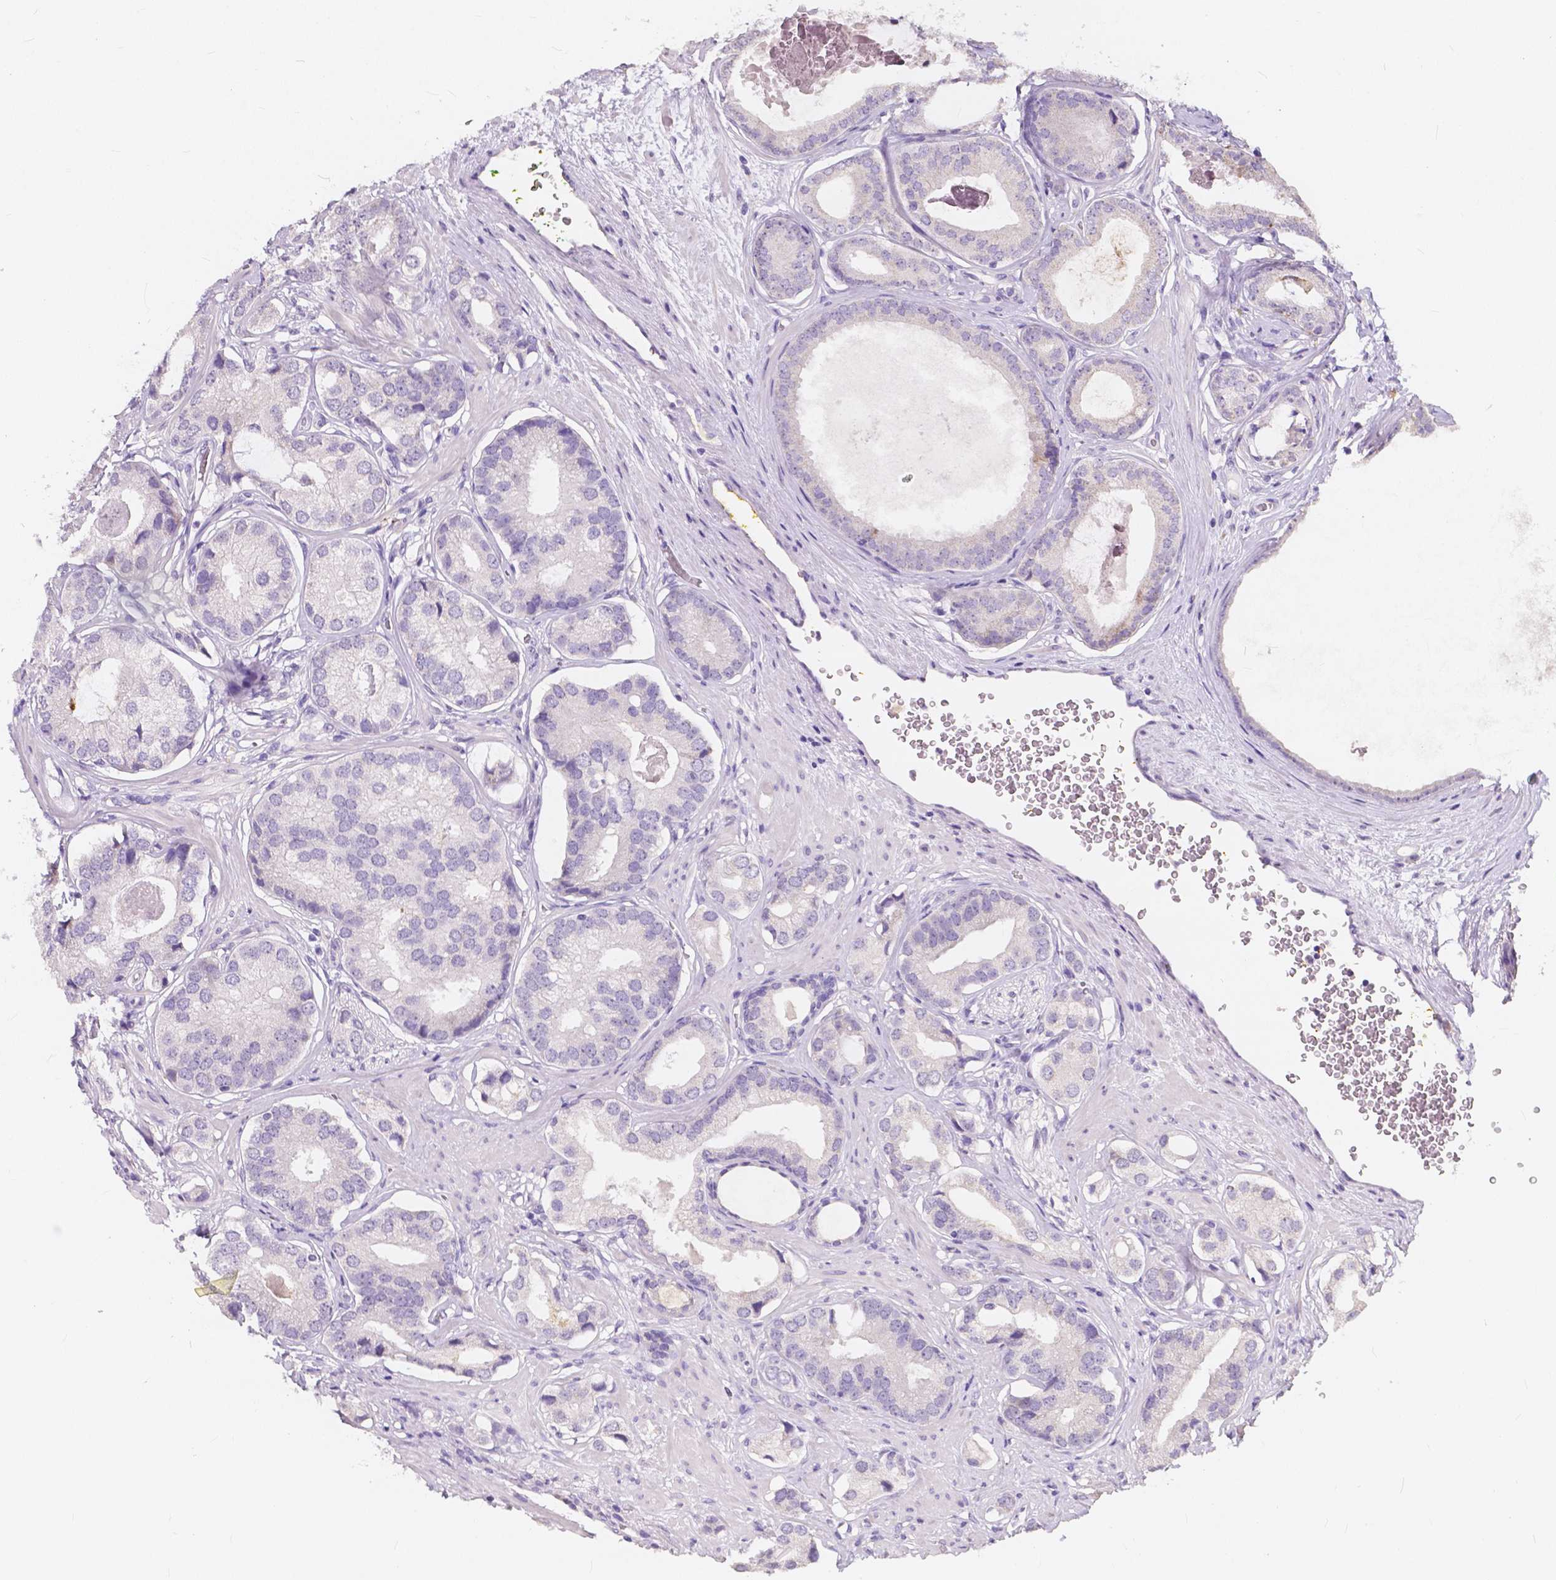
{"staining": {"intensity": "negative", "quantity": "none", "location": "none"}, "tissue": "prostate cancer", "cell_type": "Tumor cells", "image_type": "cancer", "snomed": [{"axis": "morphology", "description": "Adenocarcinoma, Low grade"}, {"axis": "topography", "description": "Prostate"}], "caption": "An image of human prostate cancer (adenocarcinoma (low-grade)) is negative for staining in tumor cells. The staining is performed using DAB (3,3'-diaminobenzidine) brown chromogen with nuclei counter-stained in using hematoxylin.", "gene": "ACP5", "patient": {"sex": "male", "age": 61}}